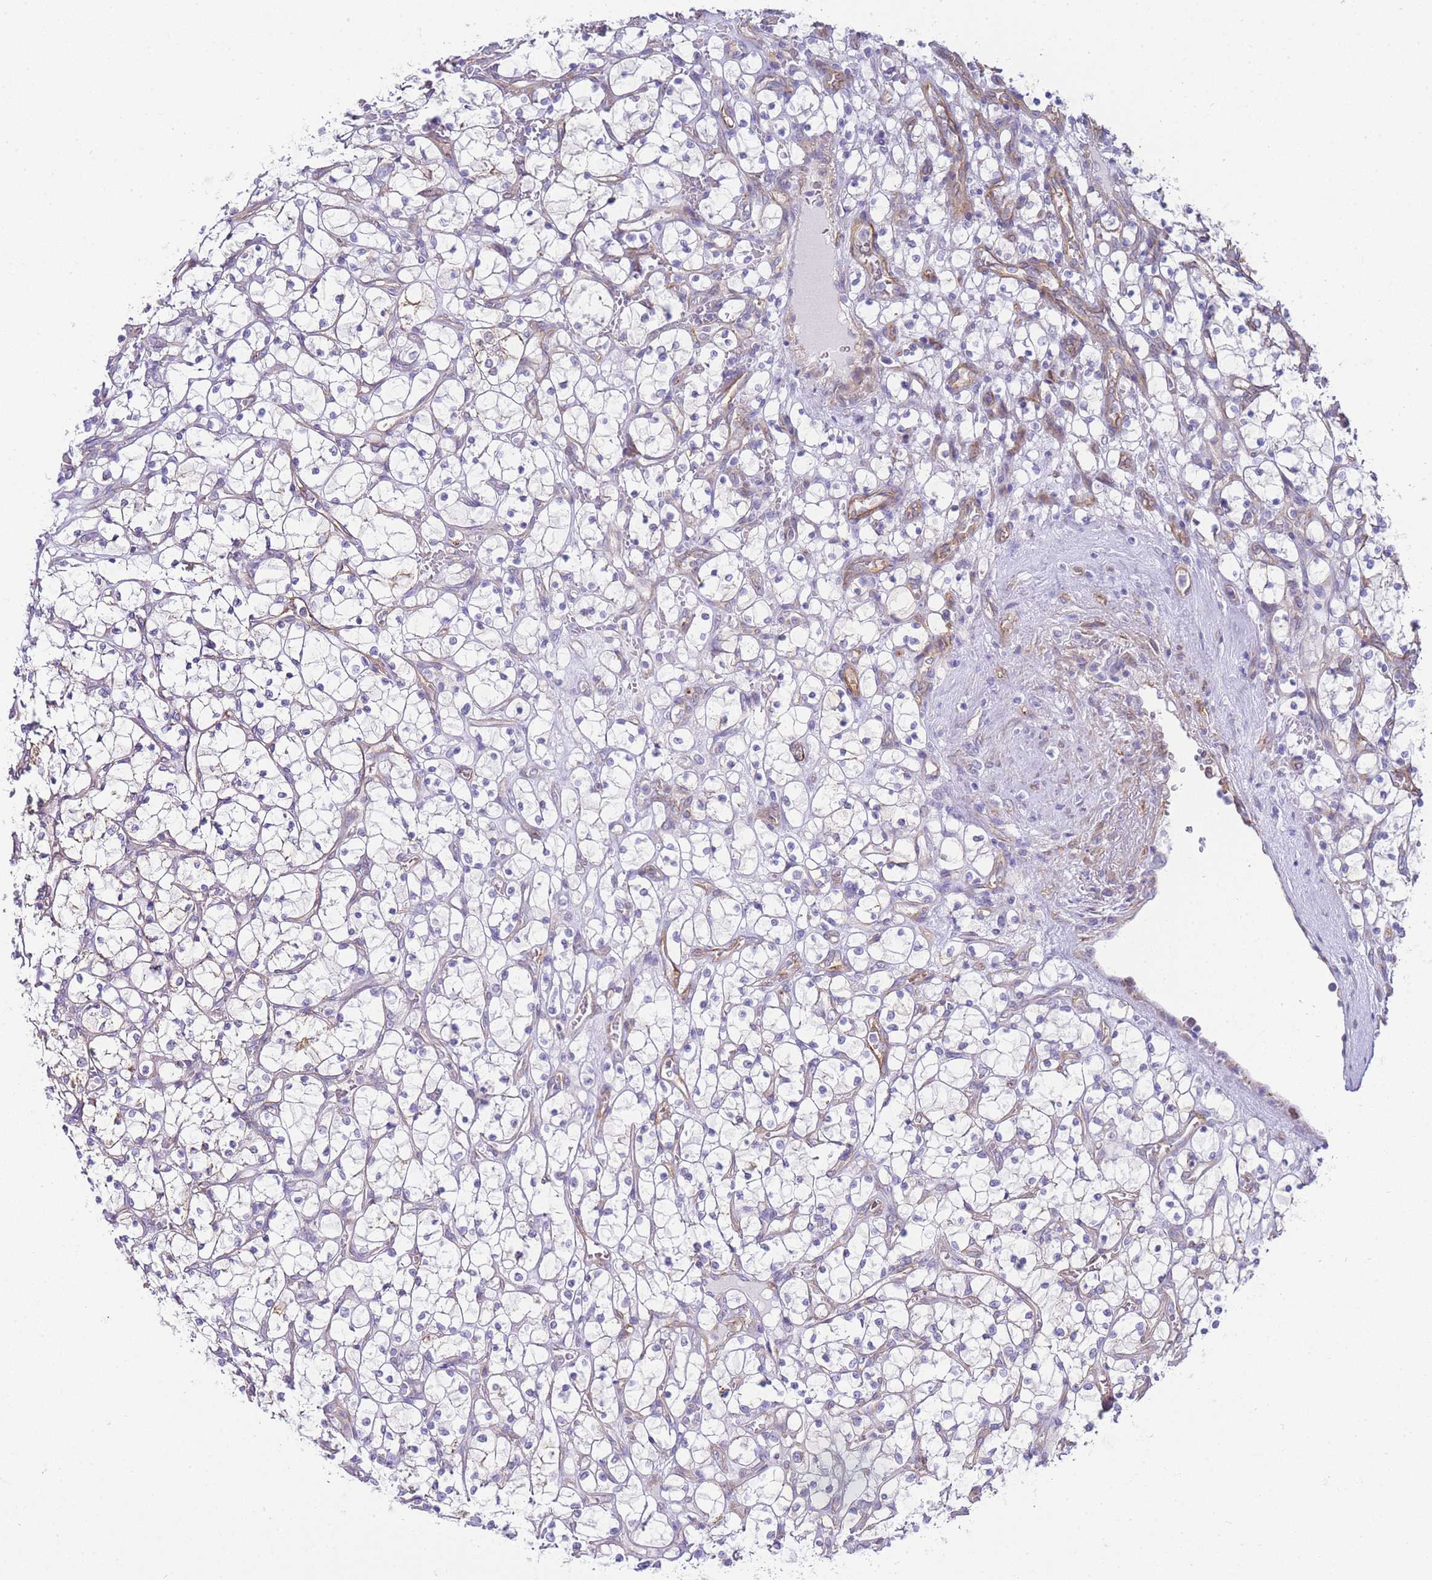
{"staining": {"intensity": "weak", "quantity": "<25%", "location": "cytoplasmic/membranous"}, "tissue": "renal cancer", "cell_type": "Tumor cells", "image_type": "cancer", "snomed": [{"axis": "morphology", "description": "Adenocarcinoma, NOS"}, {"axis": "topography", "description": "Kidney"}], "caption": "This photomicrograph is of renal cancer stained with IHC to label a protein in brown with the nuclei are counter-stained blue. There is no positivity in tumor cells.", "gene": "PDCD7", "patient": {"sex": "female", "age": 69}}